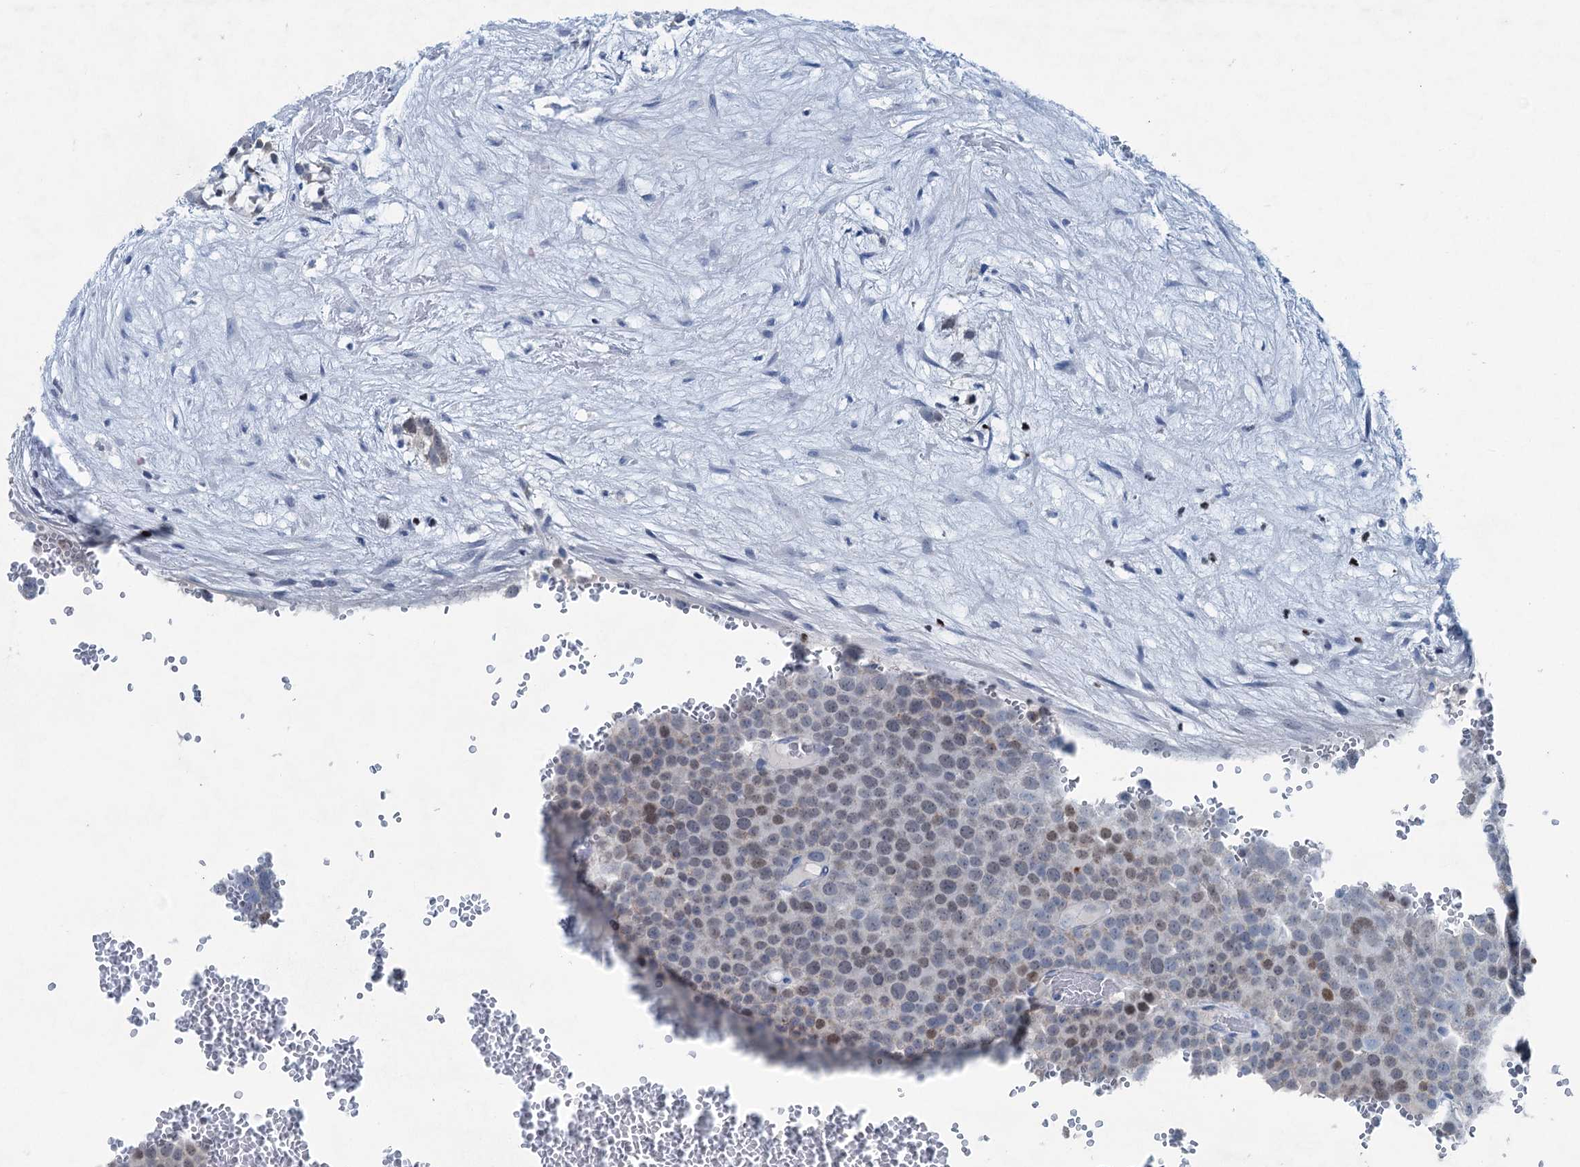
{"staining": {"intensity": "moderate", "quantity": "25%-75%", "location": "nuclear"}, "tissue": "testis cancer", "cell_type": "Tumor cells", "image_type": "cancer", "snomed": [{"axis": "morphology", "description": "Seminoma, NOS"}, {"axis": "topography", "description": "Testis"}], "caption": "Seminoma (testis) stained for a protein reveals moderate nuclear positivity in tumor cells. Nuclei are stained in blue.", "gene": "ELP4", "patient": {"sex": "male", "age": 71}}